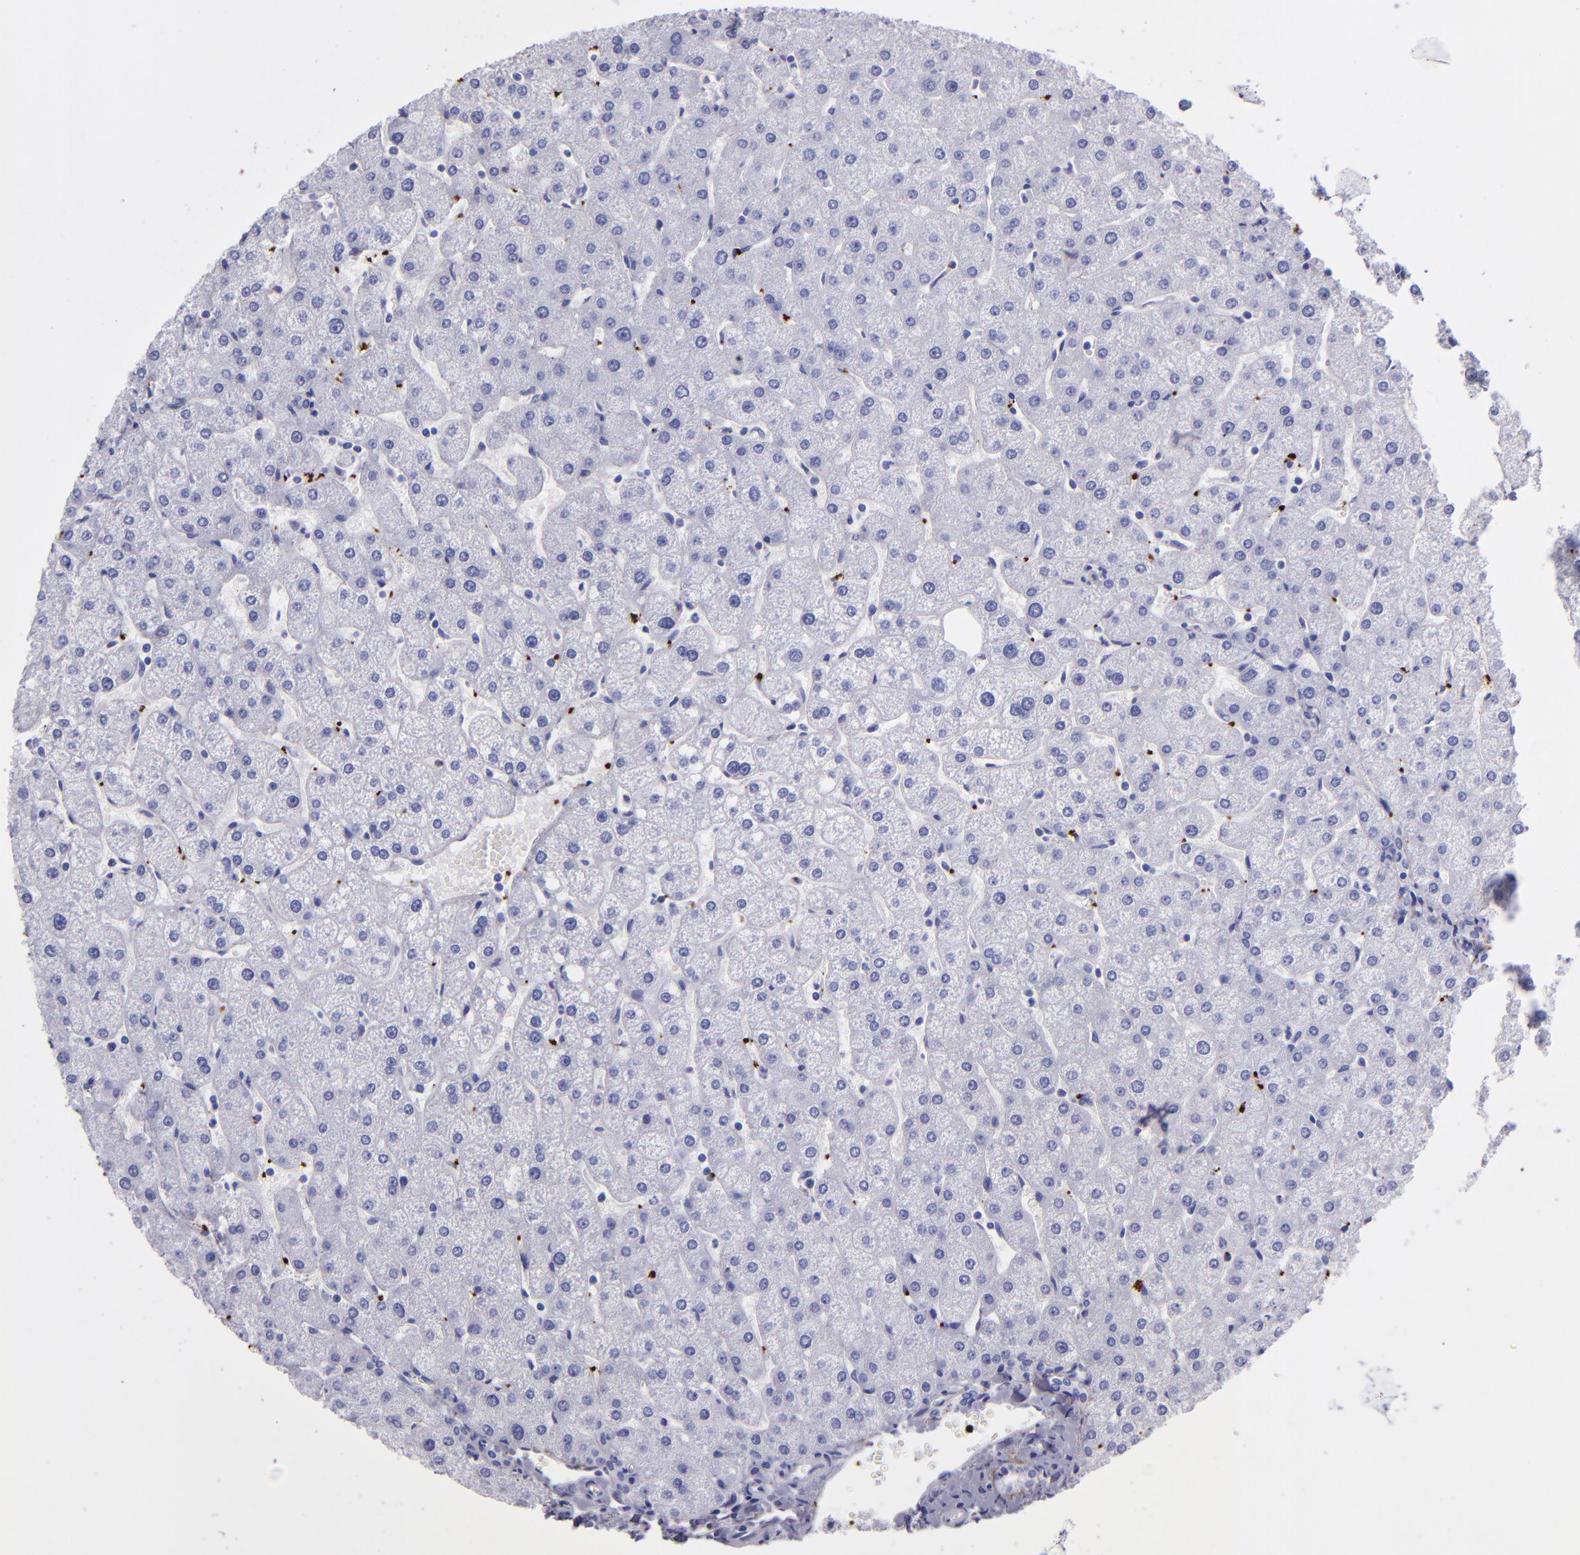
{"staining": {"intensity": "negative", "quantity": "none", "location": "none"}, "tissue": "liver", "cell_type": "Cholangiocytes", "image_type": "normal", "snomed": [{"axis": "morphology", "description": "Normal tissue, NOS"}, {"axis": "topography", "description": "Liver"}], "caption": "Photomicrograph shows no significant protein positivity in cholangiocytes of normal liver.", "gene": "EFCAB13", "patient": {"sex": "male", "age": 67}}